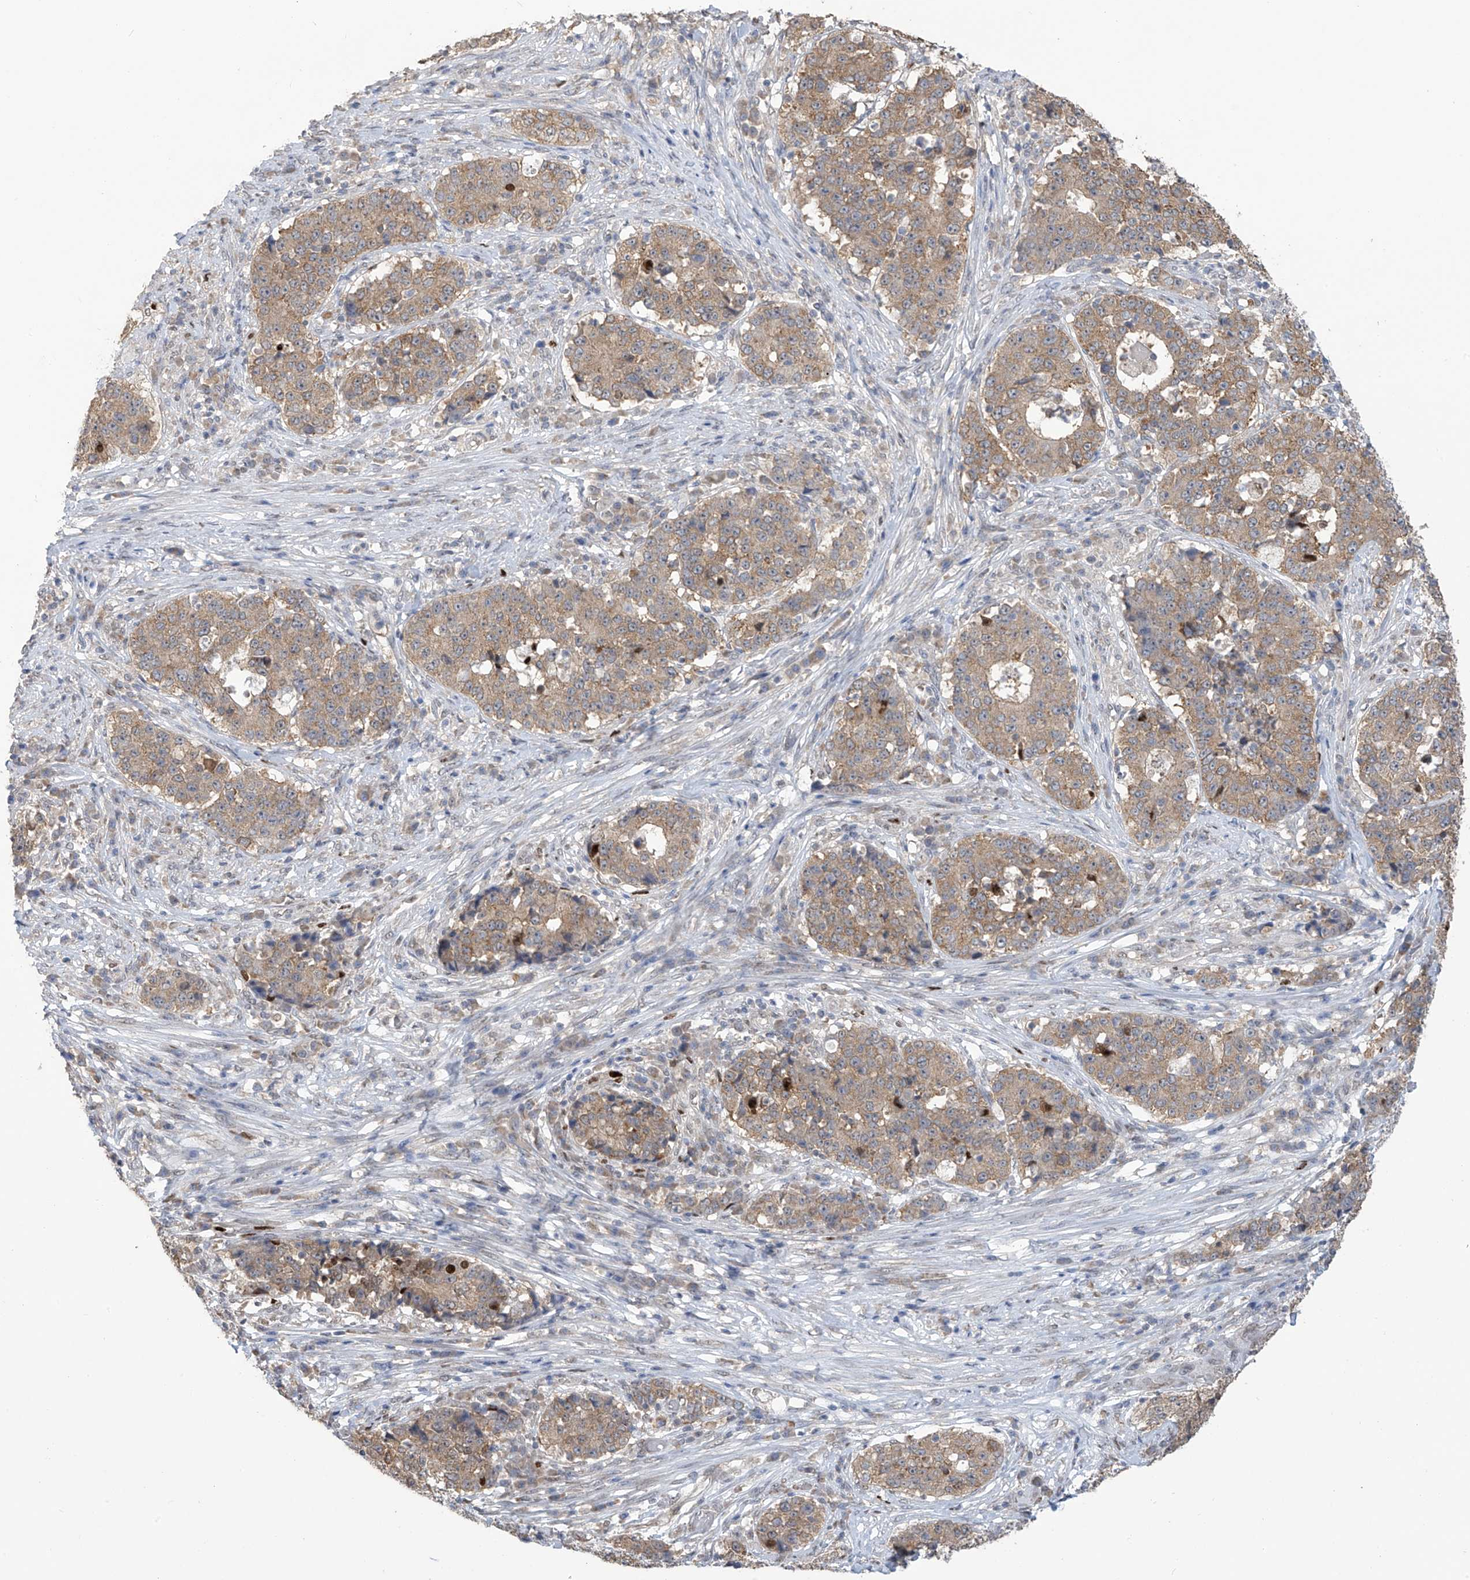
{"staining": {"intensity": "moderate", "quantity": ">75%", "location": "cytoplasmic/membranous"}, "tissue": "stomach cancer", "cell_type": "Tumor cells", "image_type": "cancer", "snomed": [{"axis": "morphology", "description": "Adenocarcinoma, NOS"}, {"axis": "topography", "description": "Stomach"}], "caption": "Stomach cancer (adenocarcinoma) tissue displays moderate cytoplasmic/membranous staining in approximately >75% of tumor cells, visualized by immunohistochemistry.", "gene": "KIAA1522", "patient": {"sex": "male", "age": 59}}